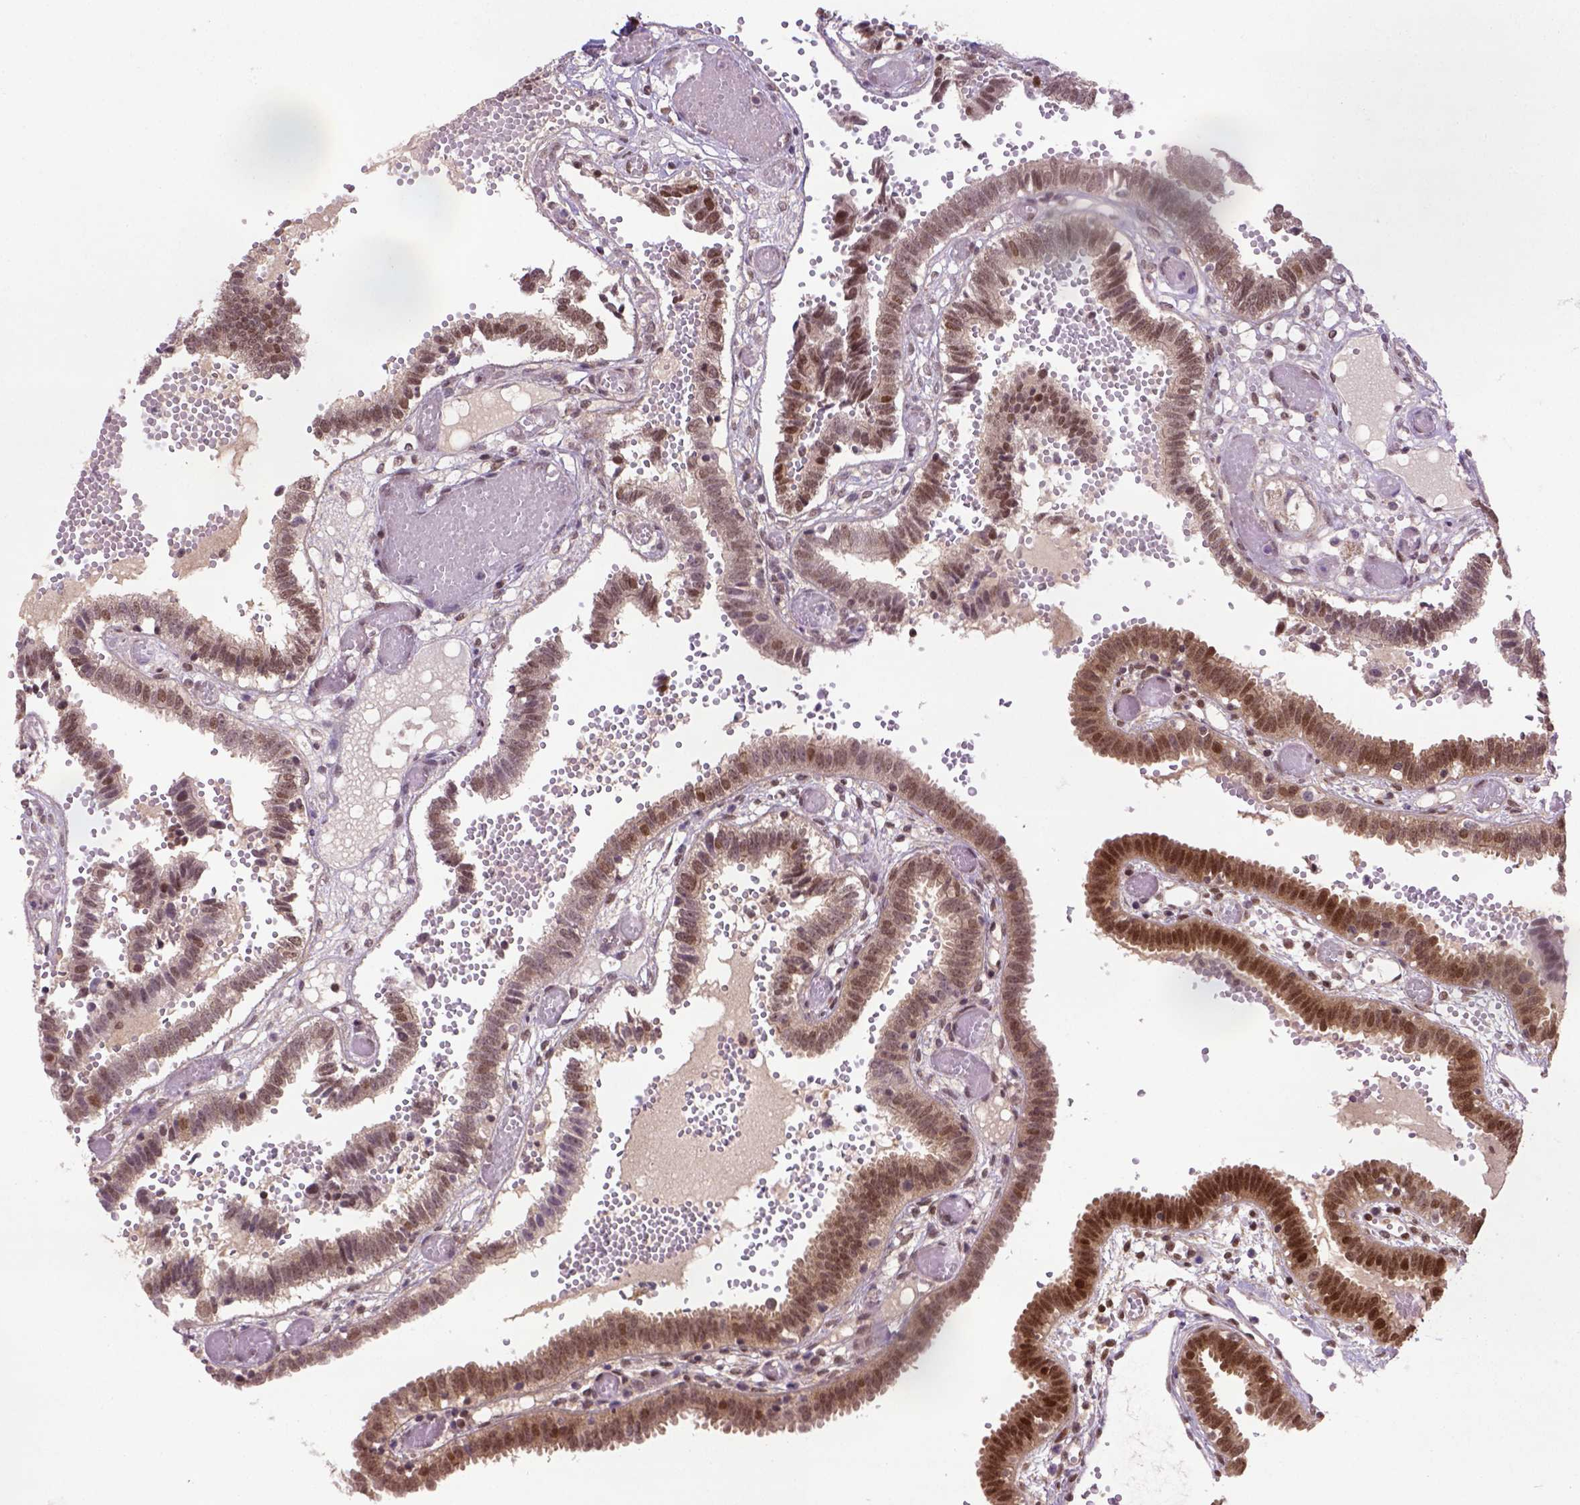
{"staining": {"intensity": "strong", "quantity": ">75%", "location": "nuclear"}, "tissue": "fallopian tube", "cell_type": "Glandular cells", "image_type": "normal", "snomed": [{"axis": "morphology", "description": "Normal tissue, NOS"}, {"axis": "topography", "description": "Fallopian tube"}], "caption": "An immunohistochemistry (IHC) image of normal tissue is shown. Protein staining in brown labels strong nuclear positivity in fallopian tube within glandular cells. The protein of interest is shown in brown color, while the nuclei are stained blue.", "gene": "MGMT", "patient": {"sex": "female", "age": 37}}